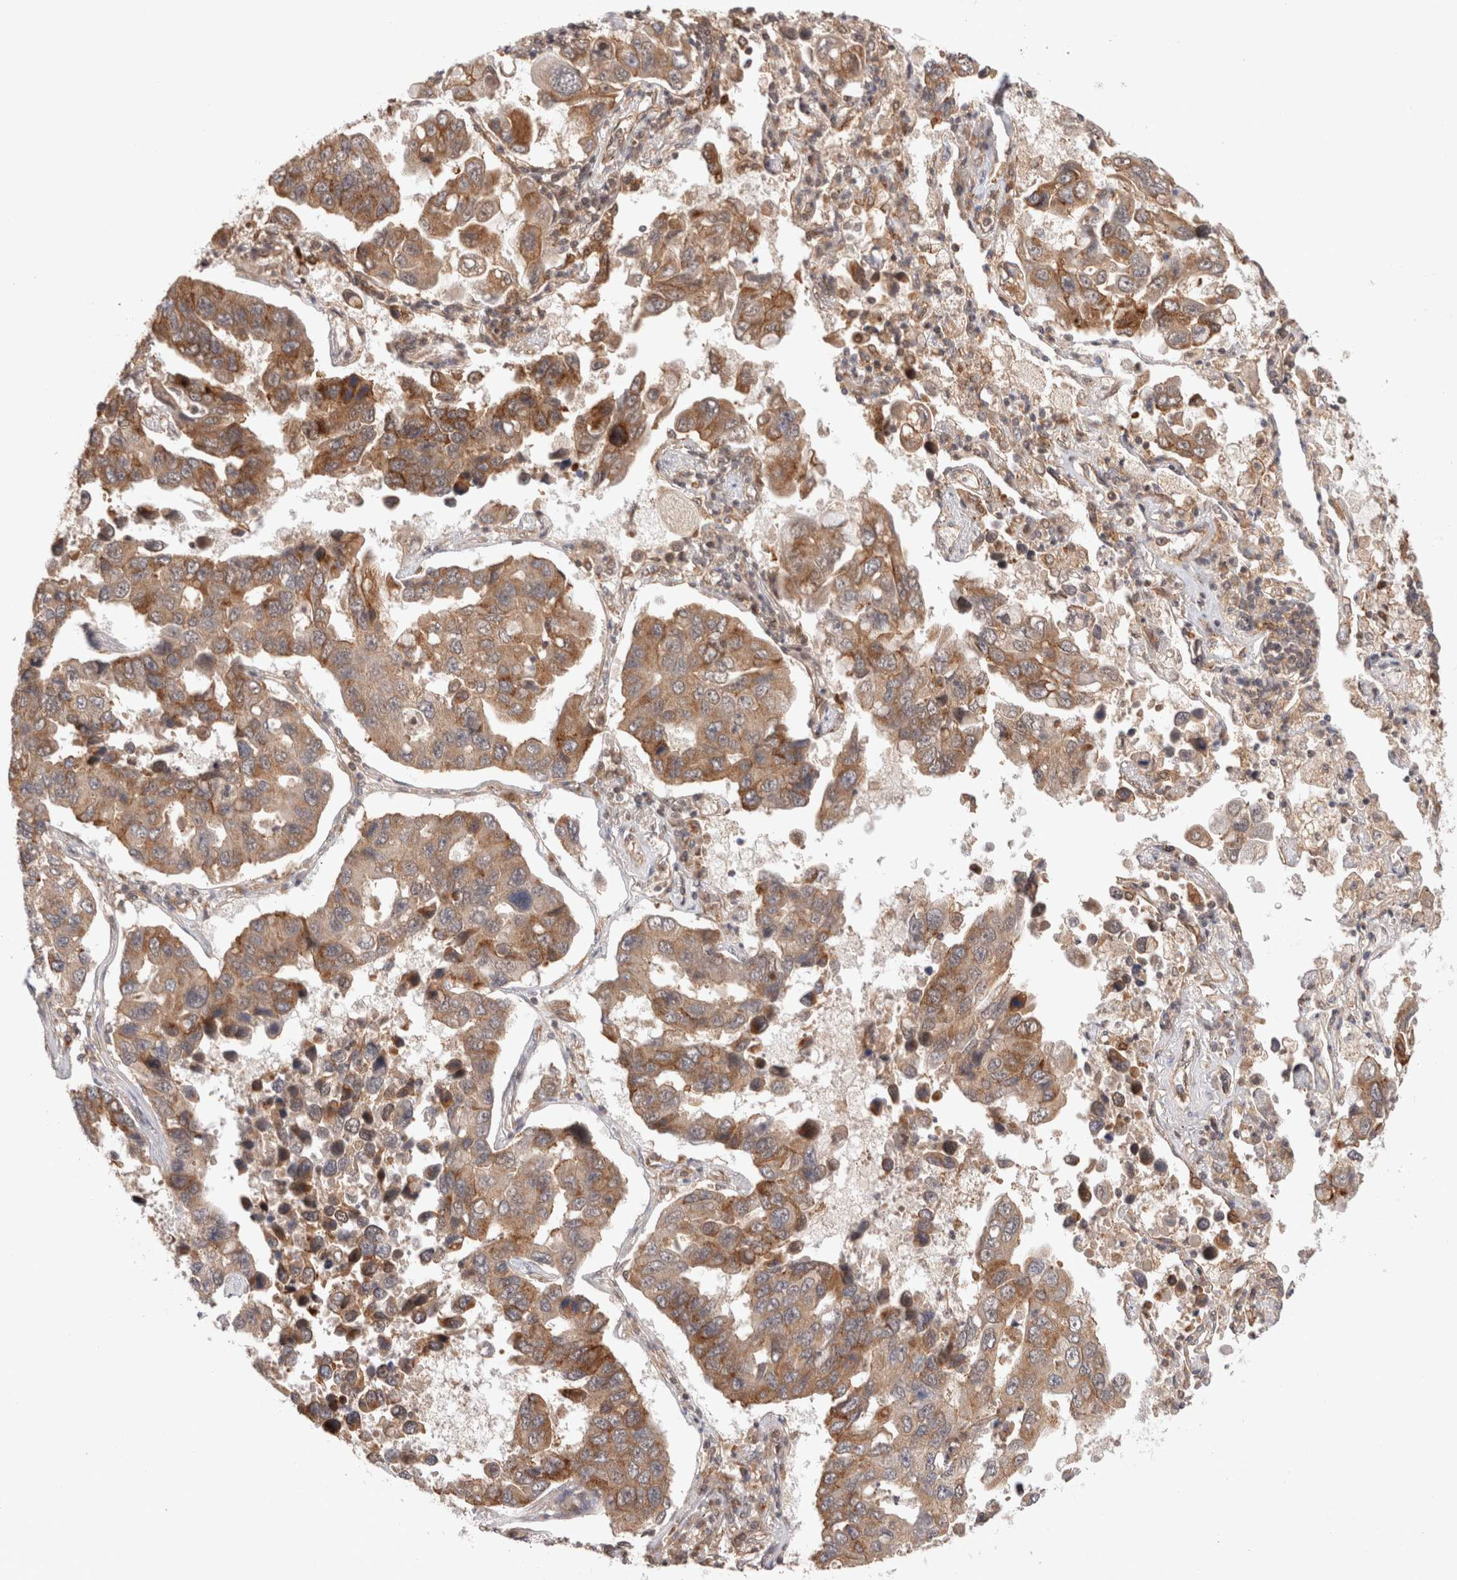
{"staining": {"intensity": "moderate", "quantity": ">75%", "location": "cytoplasmic/membranous,nuclear"}, "tissue": "lung cancer", "cell_type": "Tumor cells", "image_type": "cancer", "snomed": [{"axis": "morphology", "description": "Adenocarcinoma, NOS"}, {"axis": "topography", "description": "Lung"}], "caption": "High-power microscopy captured an immunohistochemistry (IHC) photomicrograph of adenocarcinoma (lung), revealing moderate cytoplasmic/membranous and nuclear expression in about >75% of tumor cells. The protein of interest is shown in brown color, while the nuclei are stained blue.", "gene": "SIKE1", "patient": {"sex": "male", "age": 64}}